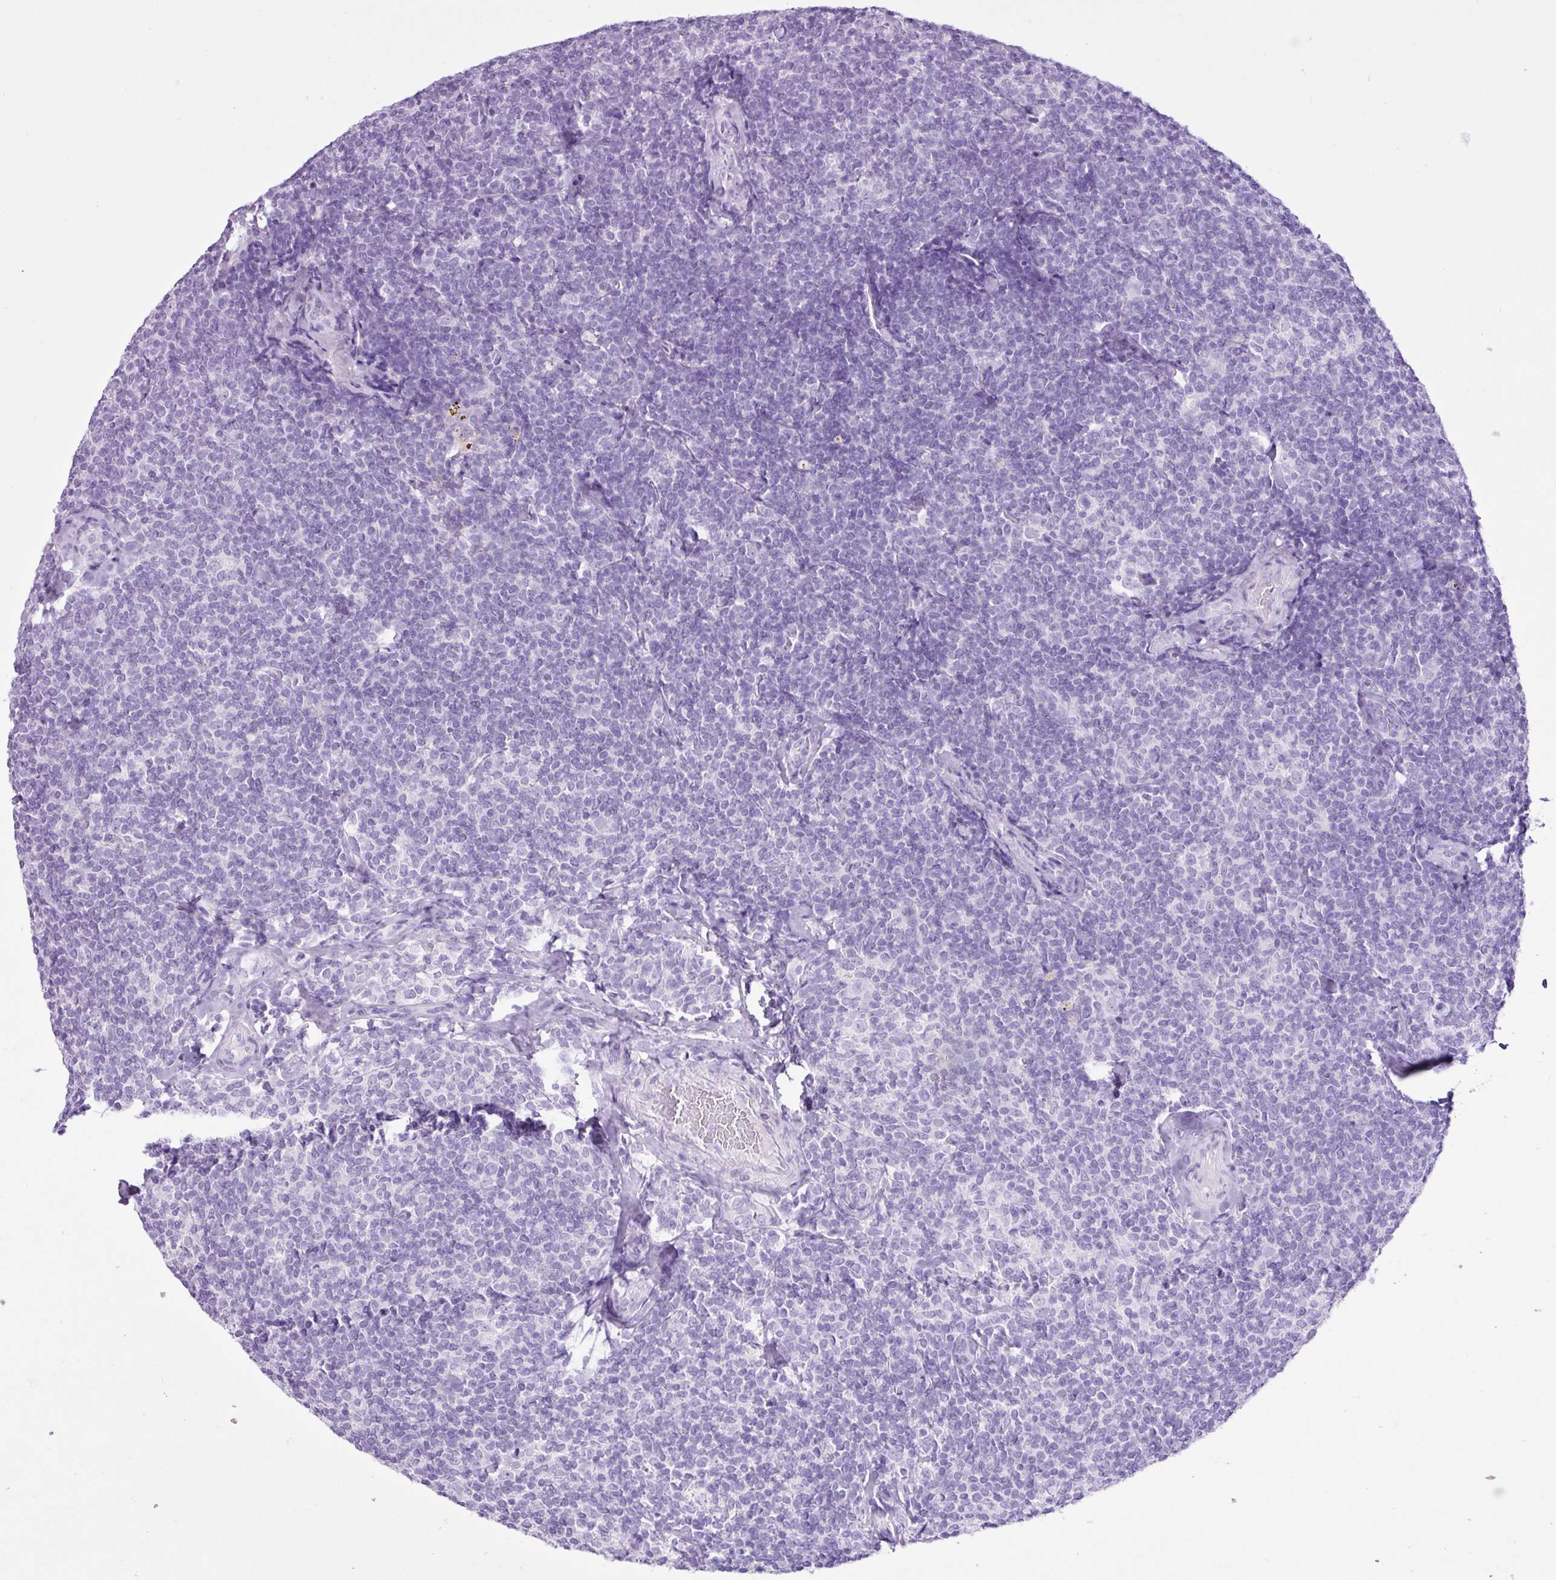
{"staining": {"intensity": "negative", "quantity": "none", "location": "none"}, "tissue": "lymphoma", "cell_type": "Tumor cells", "image_type": "cancer", "snomed": [{"axis": "morphology", "description": "Malignant lymphoma, non-Hodgkin's type, Low grade"}, {"axis": "topography", "description": "Lymph node"}], "caption": "Human low-grade malignant lymphoma, non-Hodgkin's type stained for a protein using immunohistochemistry (IHC) shows no positivity in tumor cells.", "gene": "PGR", "patient": {"sex": "female", "age": 56}}